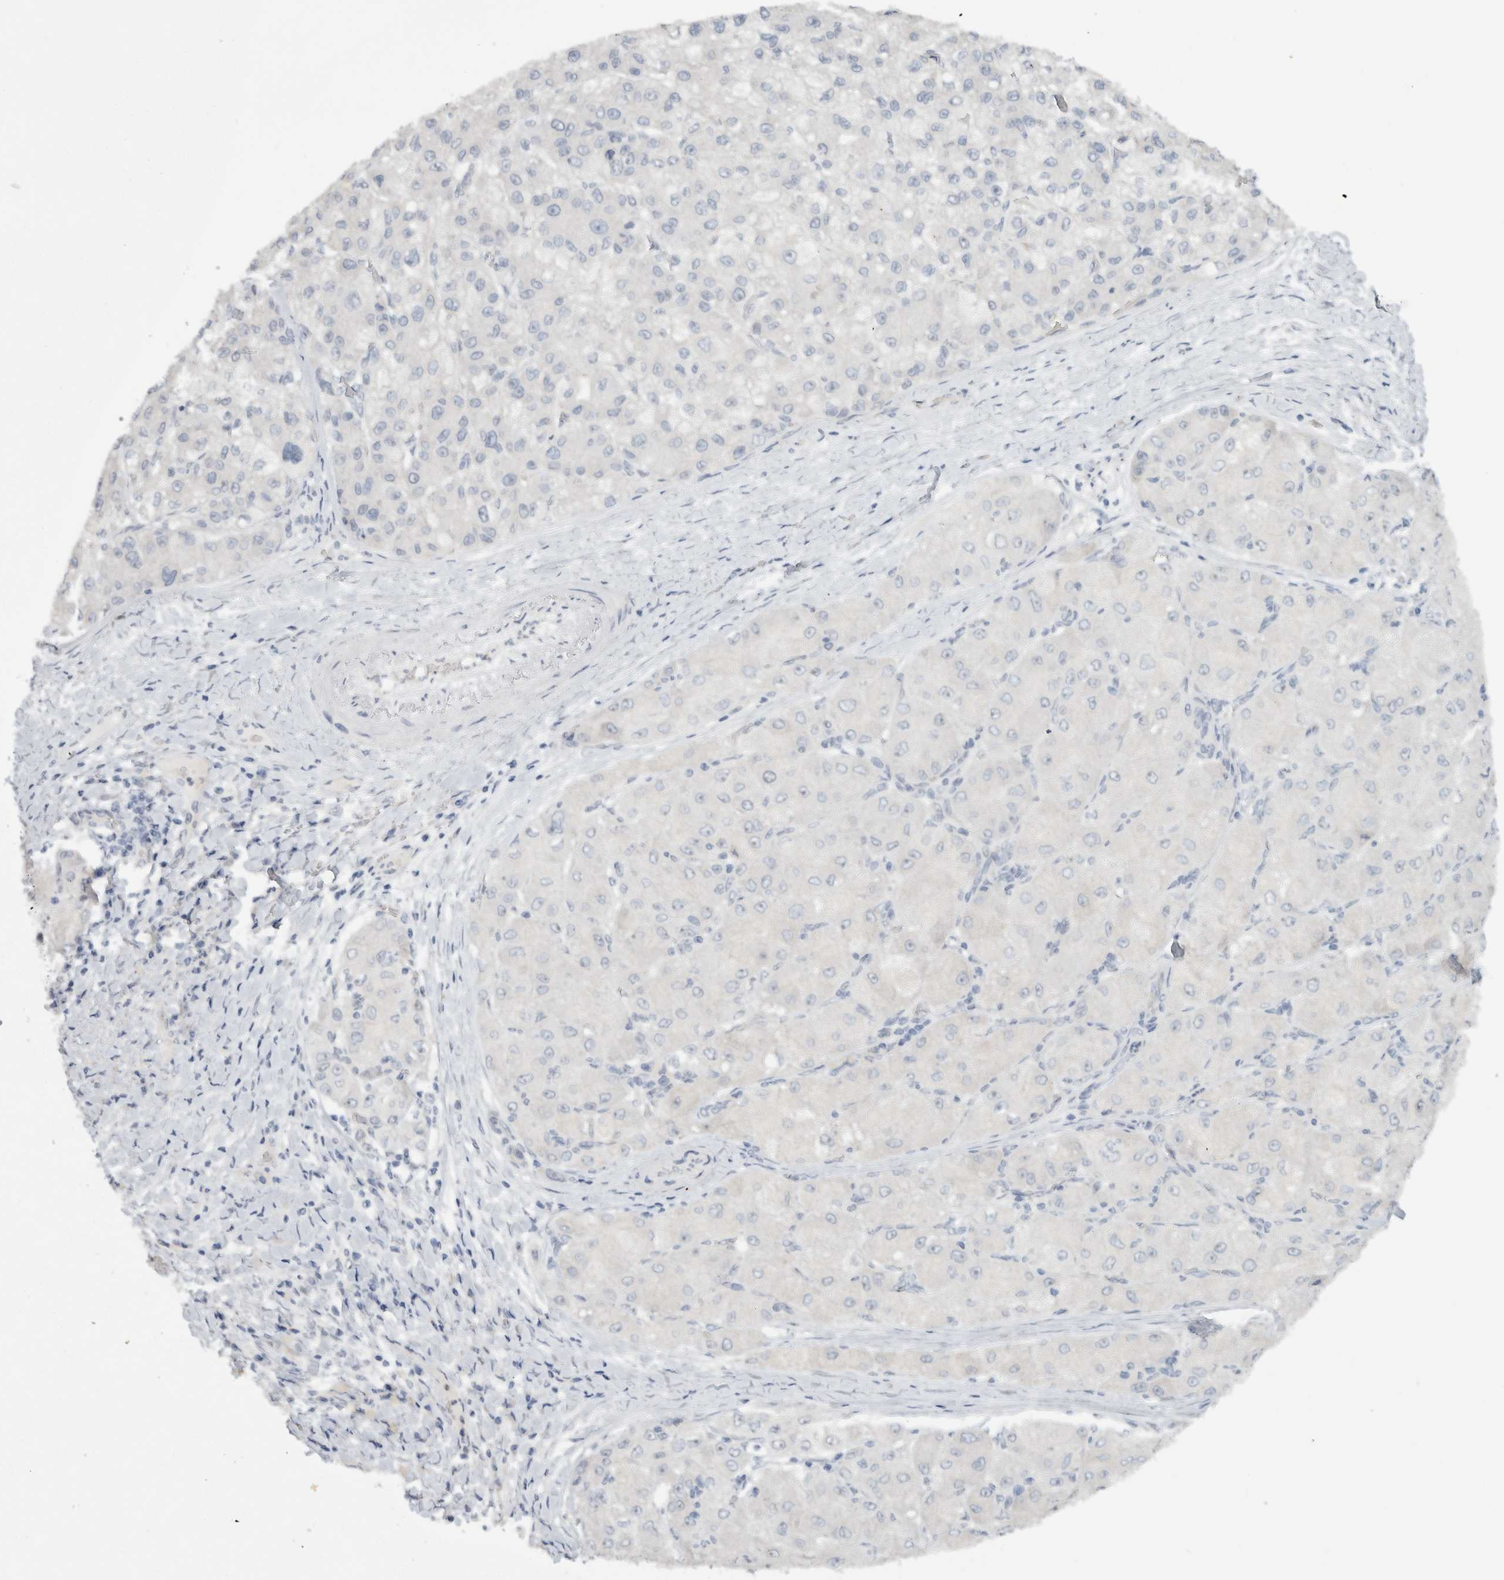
{"staining": {"intensity": "negative", "quantity": "none", "location": "none"}, "tissue": "liver cancer", "cell_type": "Tumor cells", "image_type": "cancer", "snomed": [{"axis": "morphology", "description": "Carcinoma, Hepatocellular, NOS"}, {"axis": "topography", "description": "Liver"}], "caption": "Immunohistochemistry (IHC) photomicrograph of neoplastic tissue: human hepatocellular carcinoma (liver) stained with DAB displays no significant protein staining in tumor cells.", "gene": "FMR1NB", "patient": {"sex": "male", "age": 80}}